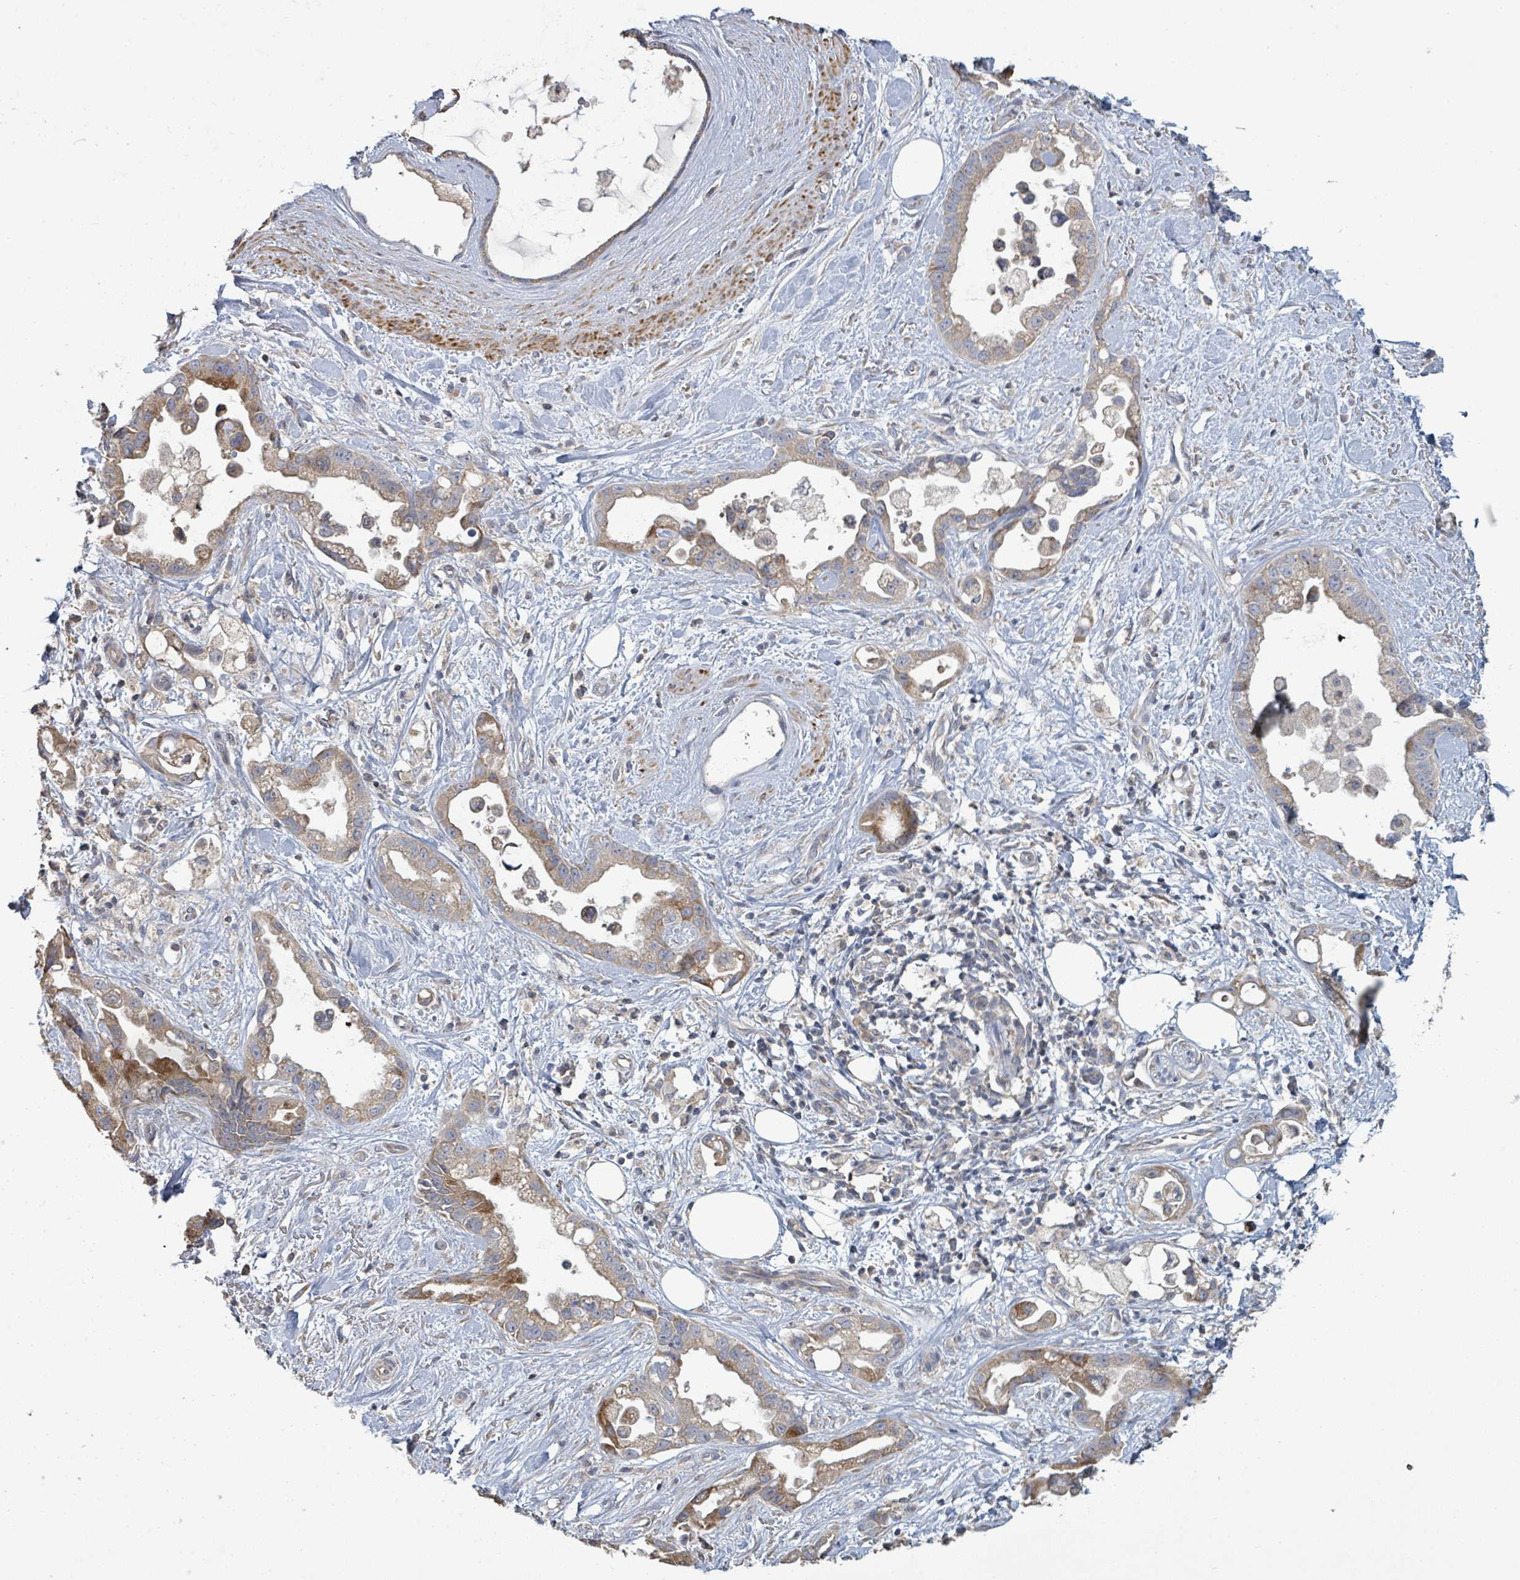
{"staining": {"intensity": "moderate", "quantity": ">75%", "location": "cytoplasmic/membranous"}, "tissue": "stomach cancer", "cell_type": "Tumor cells", "image_type": "cancer", "snomed": [{"axis": "morphology", "description": "Adenocarcinoma, NOS"}, {"axis": "topography", "description": "Stomach"}], "caption": "Protein expression analysis of adenocarcinoma (stomach) shows moderate cytoplasmic/membranous positivity in approximately >75% of tumor cells.", "gene": "KCNS2", "patient": {"sex": "male", "age": 55}}